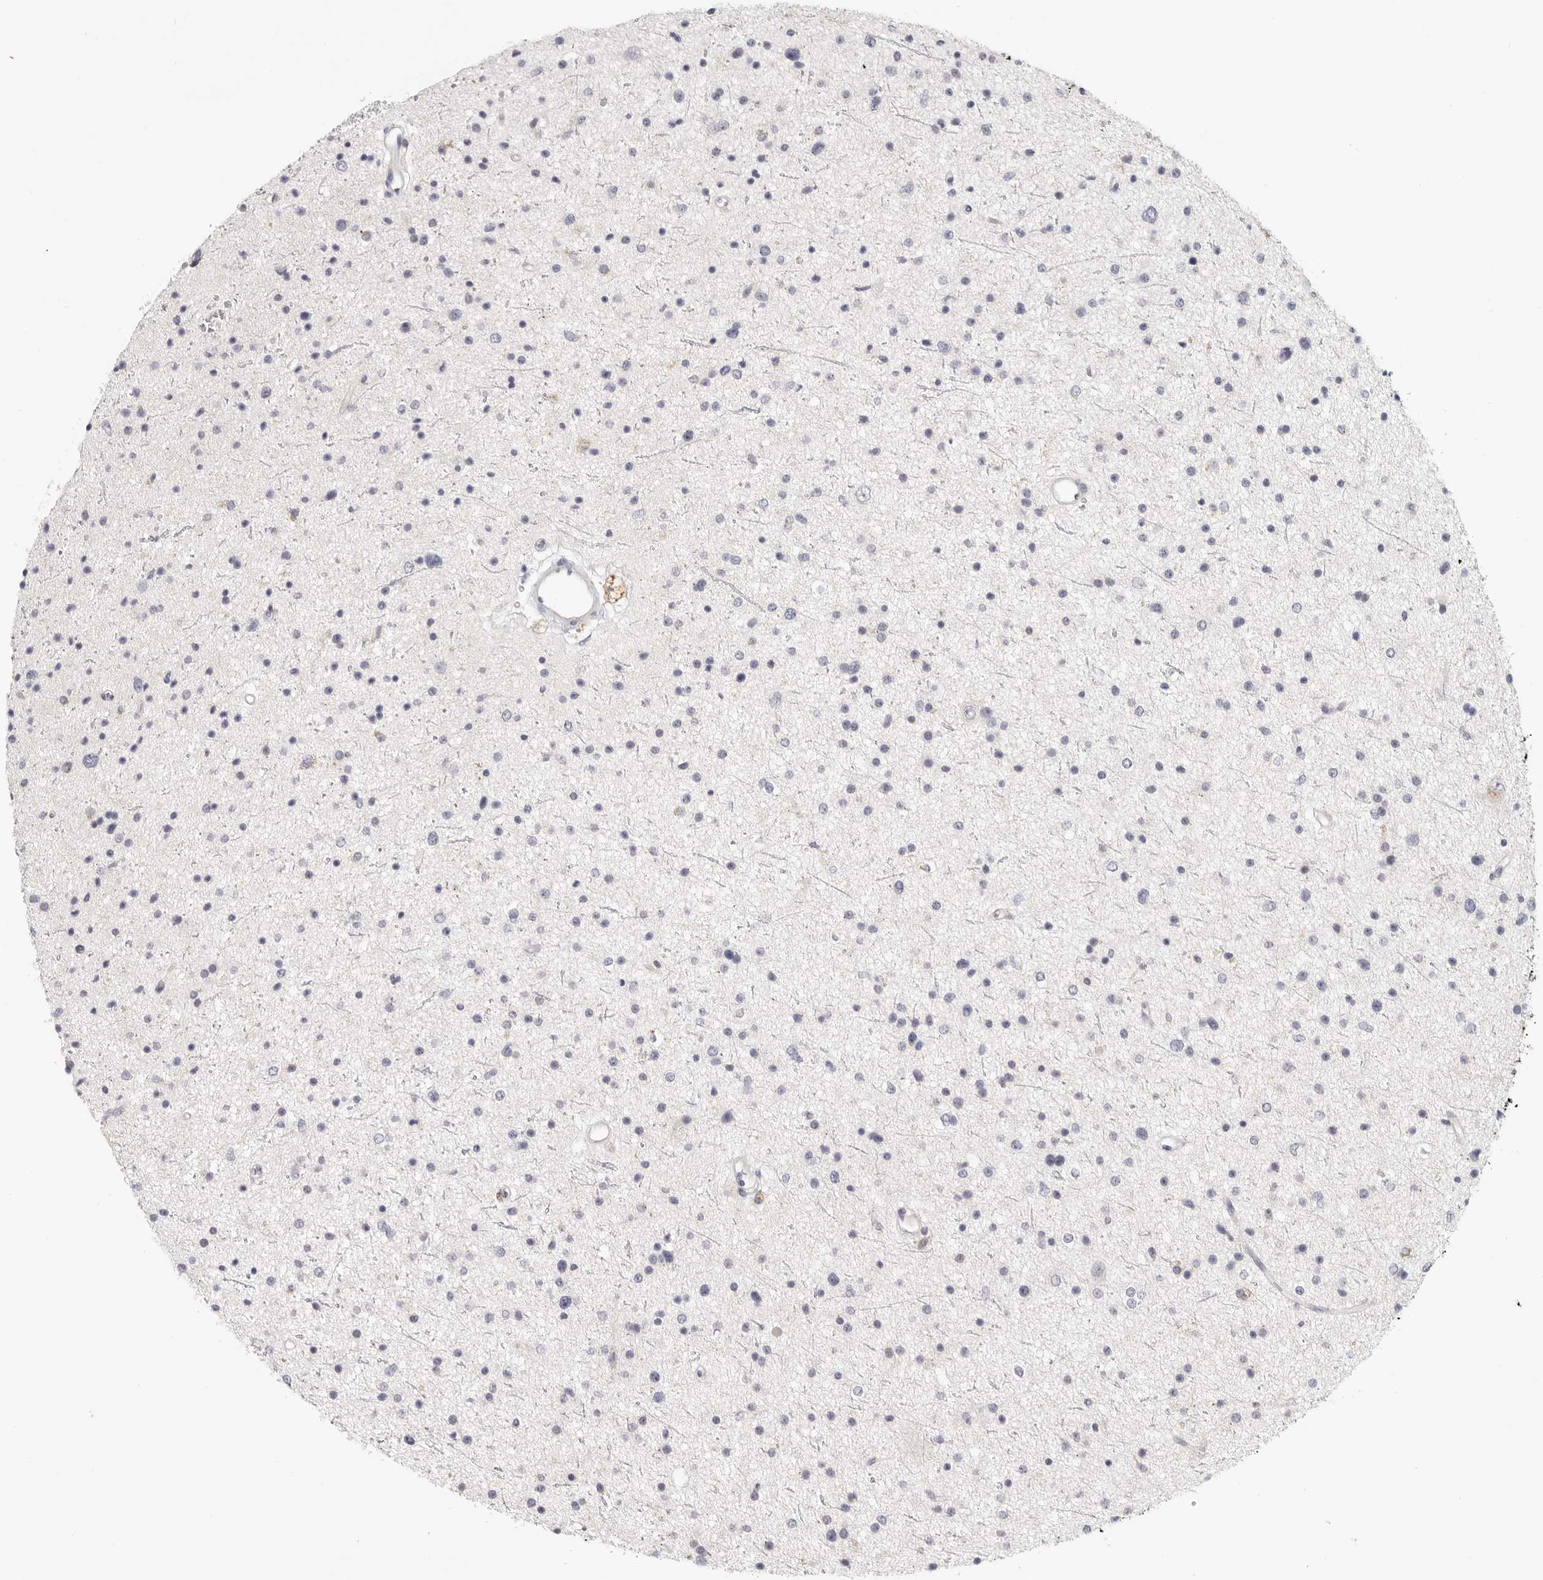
{"staining": {"intensity": "negative", "quantity": "none", "location": "none"}, "tissue": "glioma", "cell_type": "Tumor cells", "image_type": "cancer", "snomed": [{"axis": "morphology", "description": "Glioma, malignant, Low grade"}, {"axis": "topography", "description": "Brain"}], "caption": "Histopathology image shows no significant protein staining in tumor cells of malignant glioma (low-grade).", "gene": "ANXA9", "patient": {"sex": "female", "age": 37}}